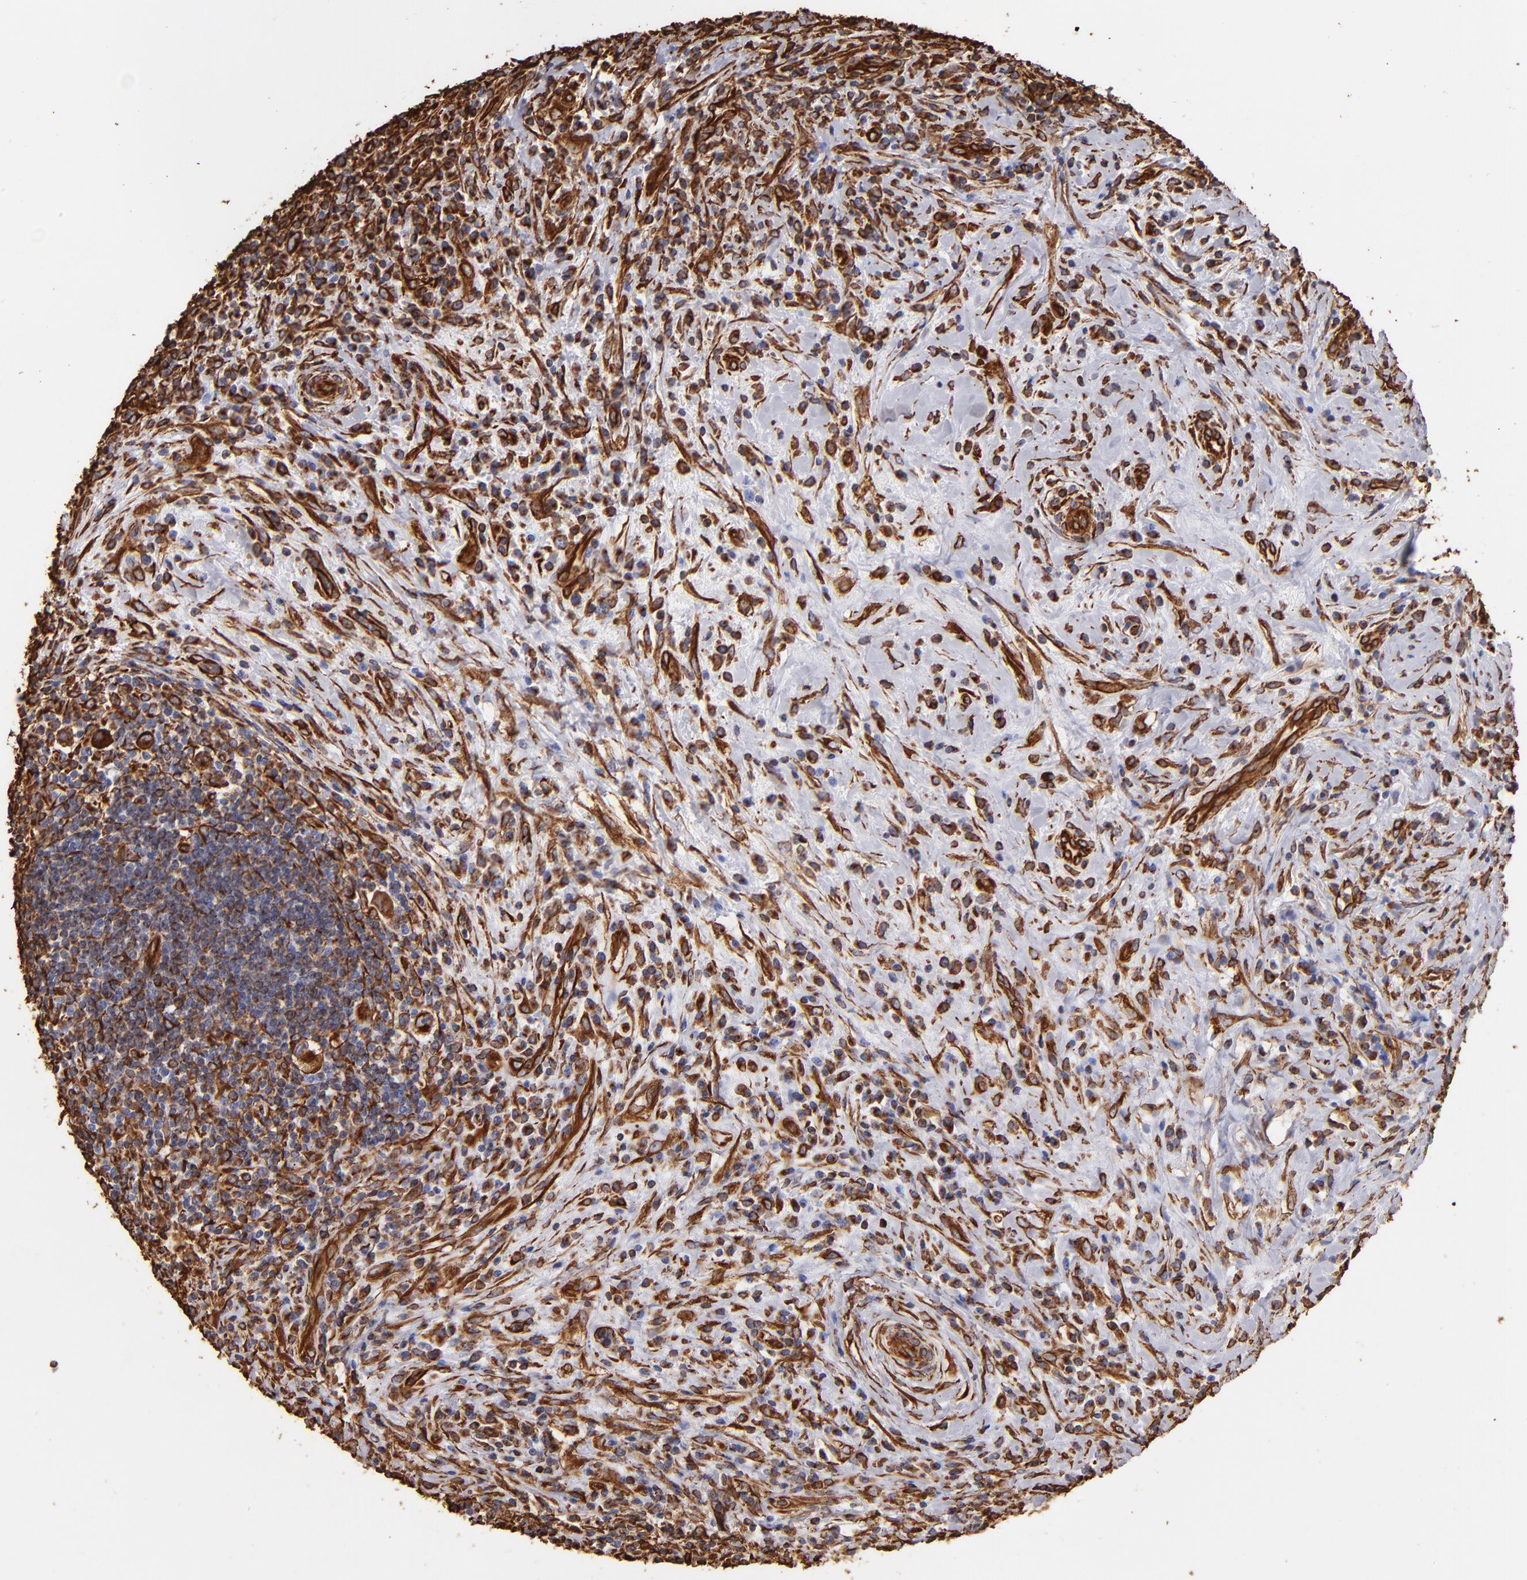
{"staining": {"intensity": "moderate", "quantity": ">75%", "location": "cytoplasmic/membranous,nuclear"}, "tissue": "lymphoma", "cell_type": "Tumor cells", "image_type": "cancer", "snomed": [{"axis": "morphology", "description": "Hodgkin's disease, NOS"}, {"axis": "topography", "description": "Lymph node"}], "caption": "A histopathology image of human Hodgkin's disease stained for a protein reveals moderate cytoplasmic/membranous and nuclear brown staining in tumor cells.", "gene": "VIM", "patient": {"sex": "female", "age": 25}}